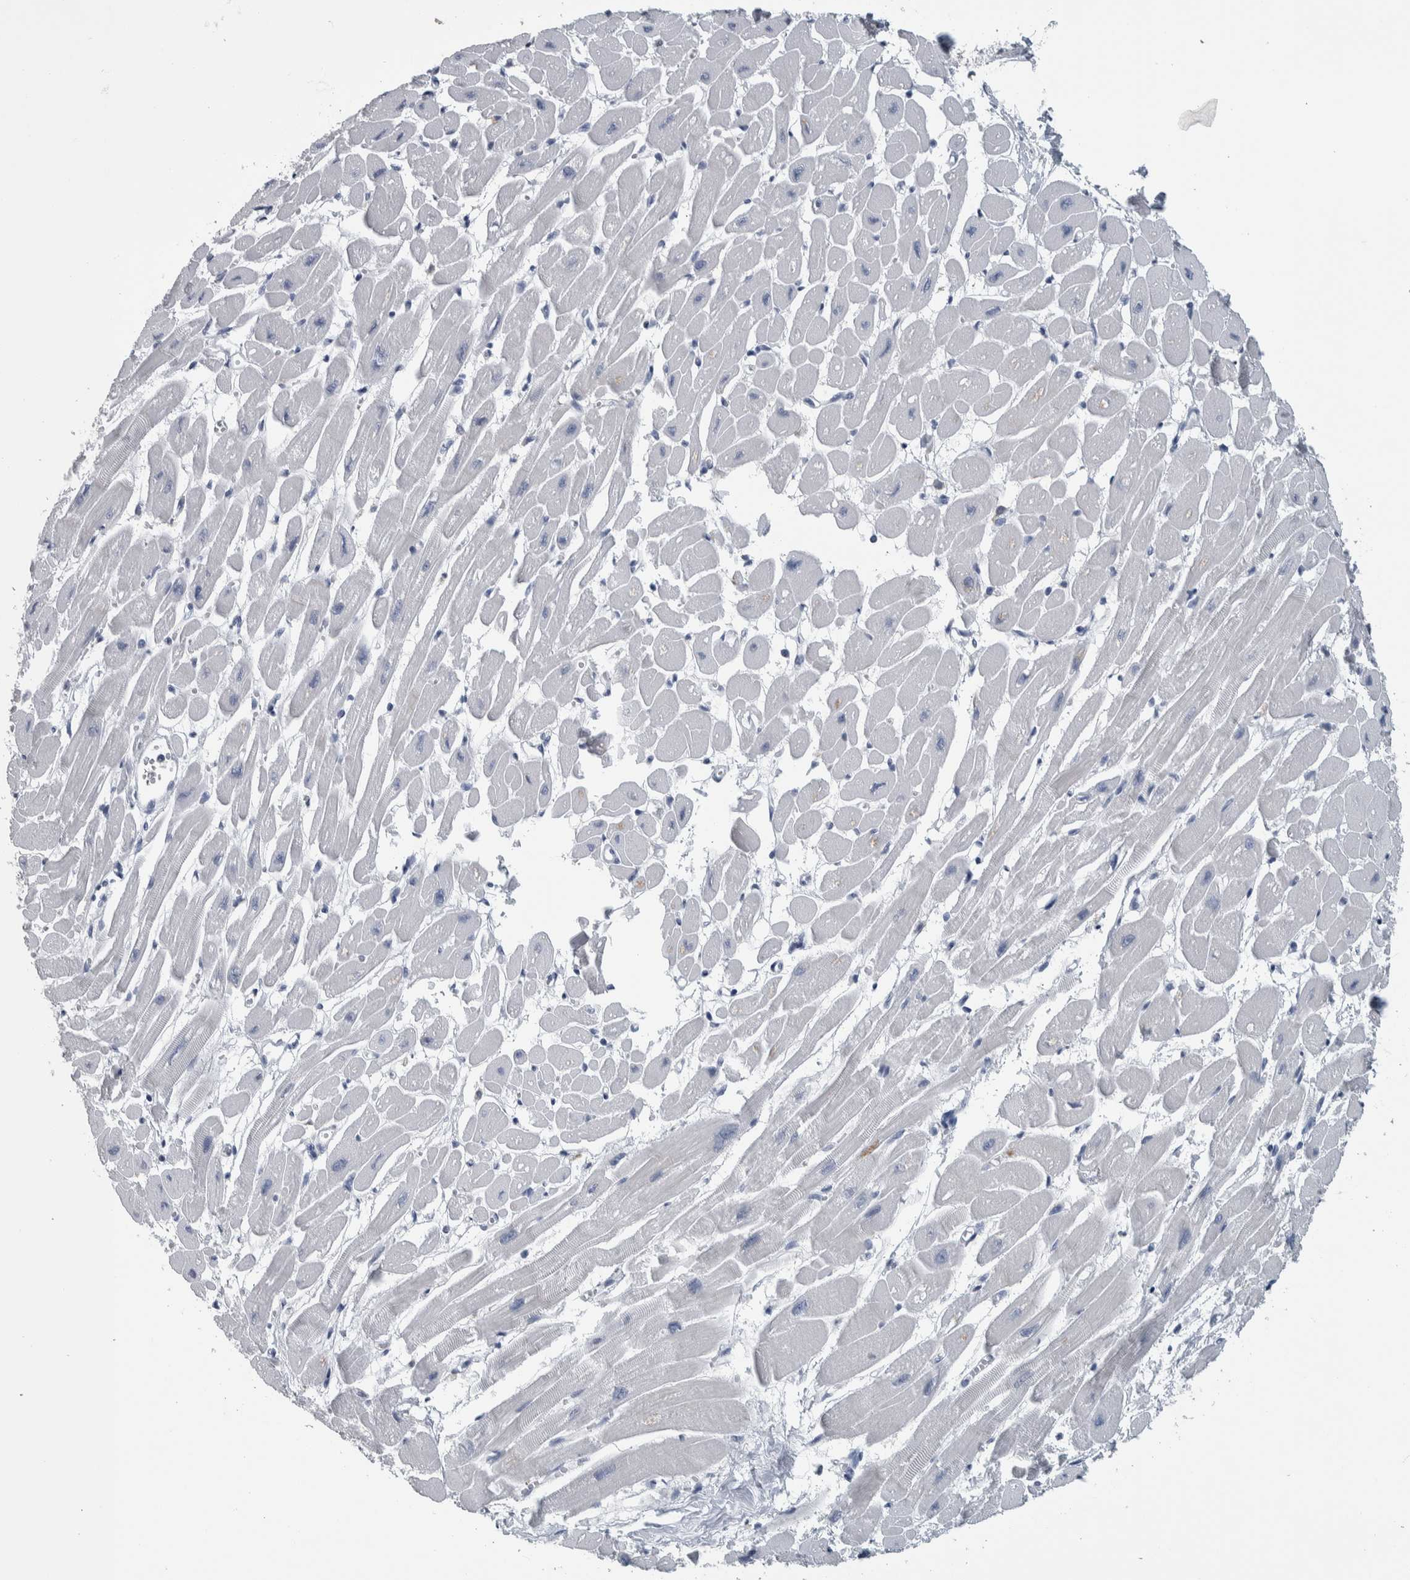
{"staining": {"intensity": "negative", "quantity": "none", "location": "none"}, "tissue": "heart muscle", "cell_type": "Cardiomyocytes", "image_type": "normal", "snomed": [{"axis": "morphology", "description": "Normal tissue, NOS"}, {"axis": "topography", "description": "Heart"}], "caption": "A histopathology image of human heart muscle is negative for staining in cardiomyocytes. (DAB IHC, high magnification).", "gene": "SKAP2", "patient": {"sex": "female", "age": 54}}